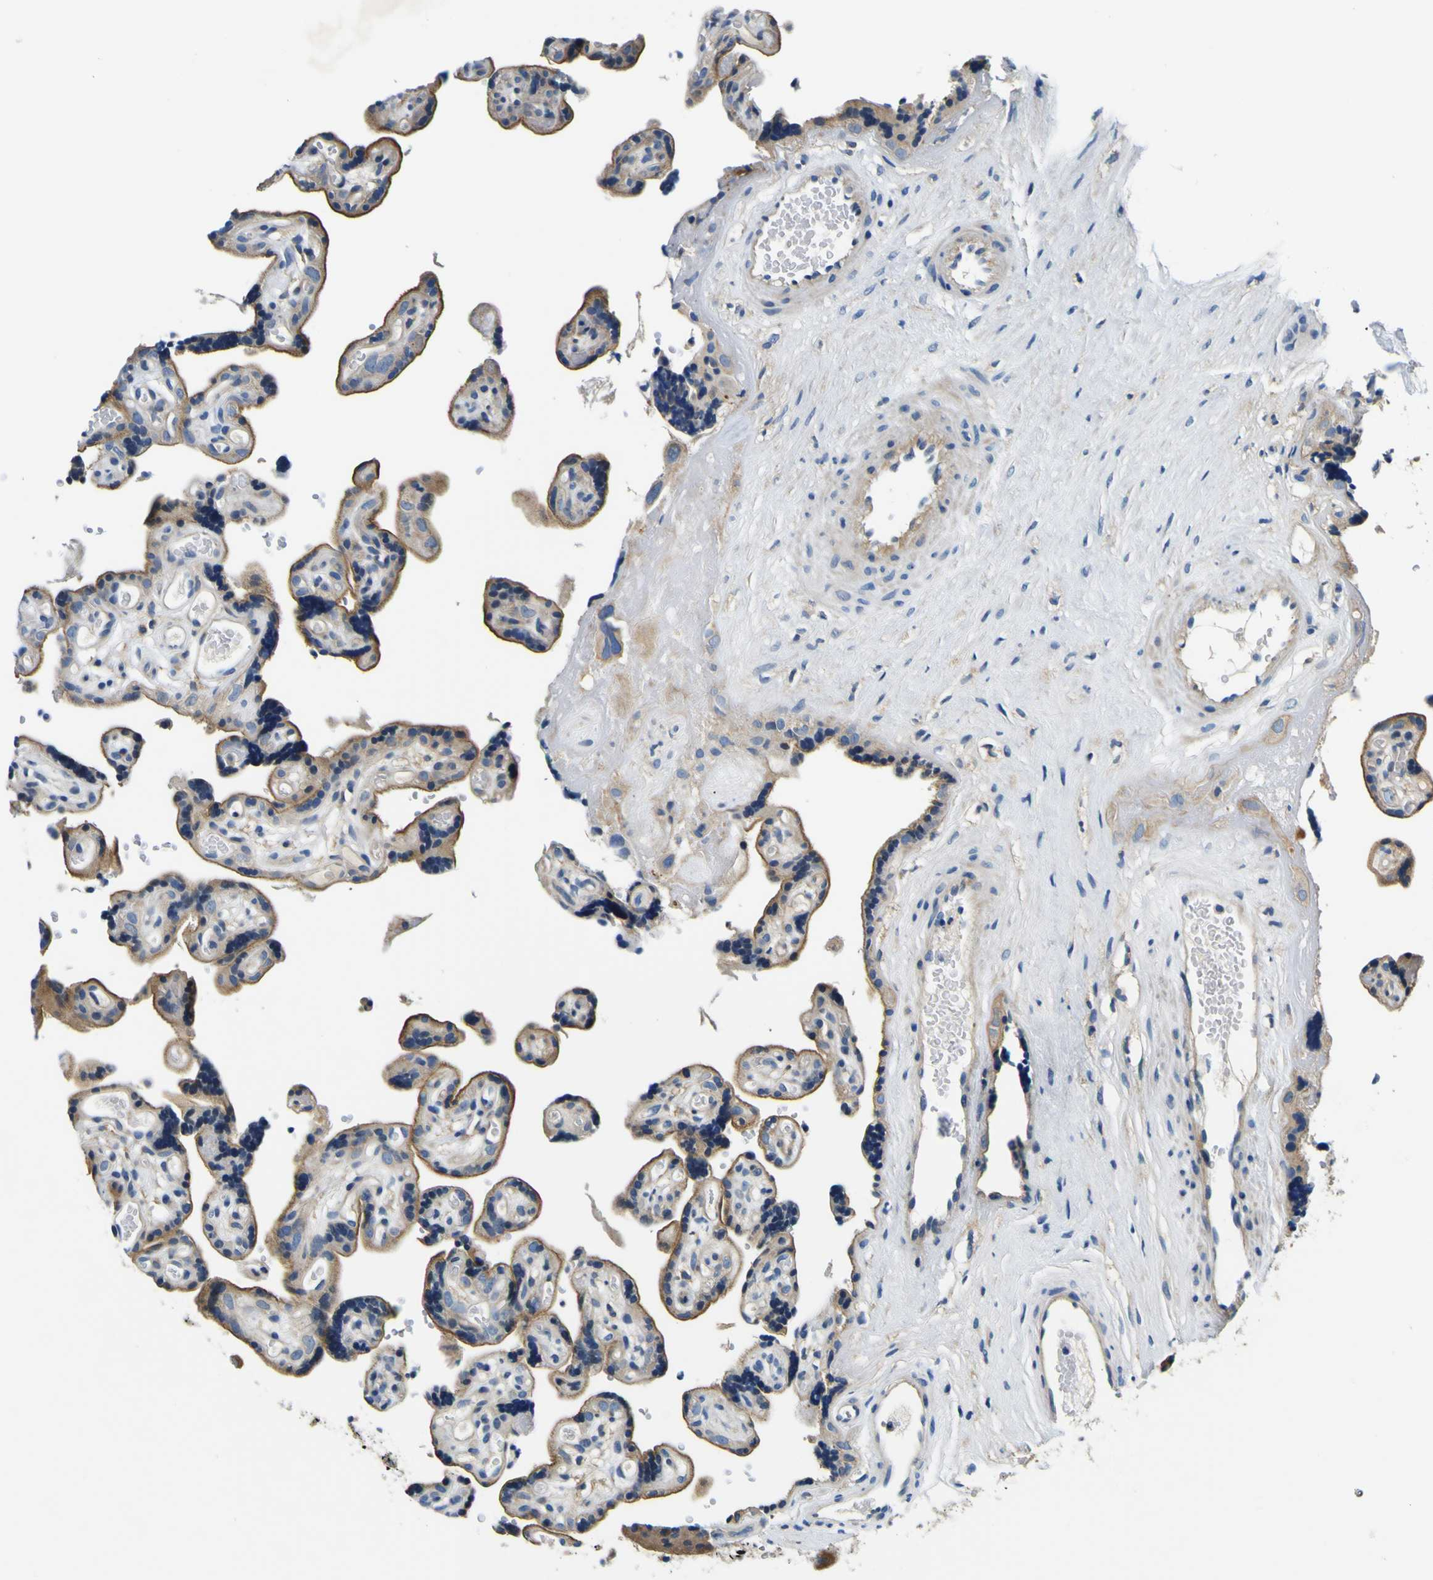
{"staining": {"intensity": "moderate", "quantity": ">75%", "location": "cytoplasmic/membranous"}, "tissue": "placenta", "cell_type": "Trophoblastic cells", "image_type": "normal", "snomed": [{"axis": "morphology", "description": "Normal tissue, NOS"}, {"axis": "topography", "description": "Placenta"}], "caption": "This histopathology image exhibits immunohistochemistry (IHC) staining of unremarkable human placenta, with medium moderate cytoplasmic/membranous staining in about >75% of trophoblastic cells.", "gene": "CLSTN1", "patient": {"sex": "female", "age": 30}}